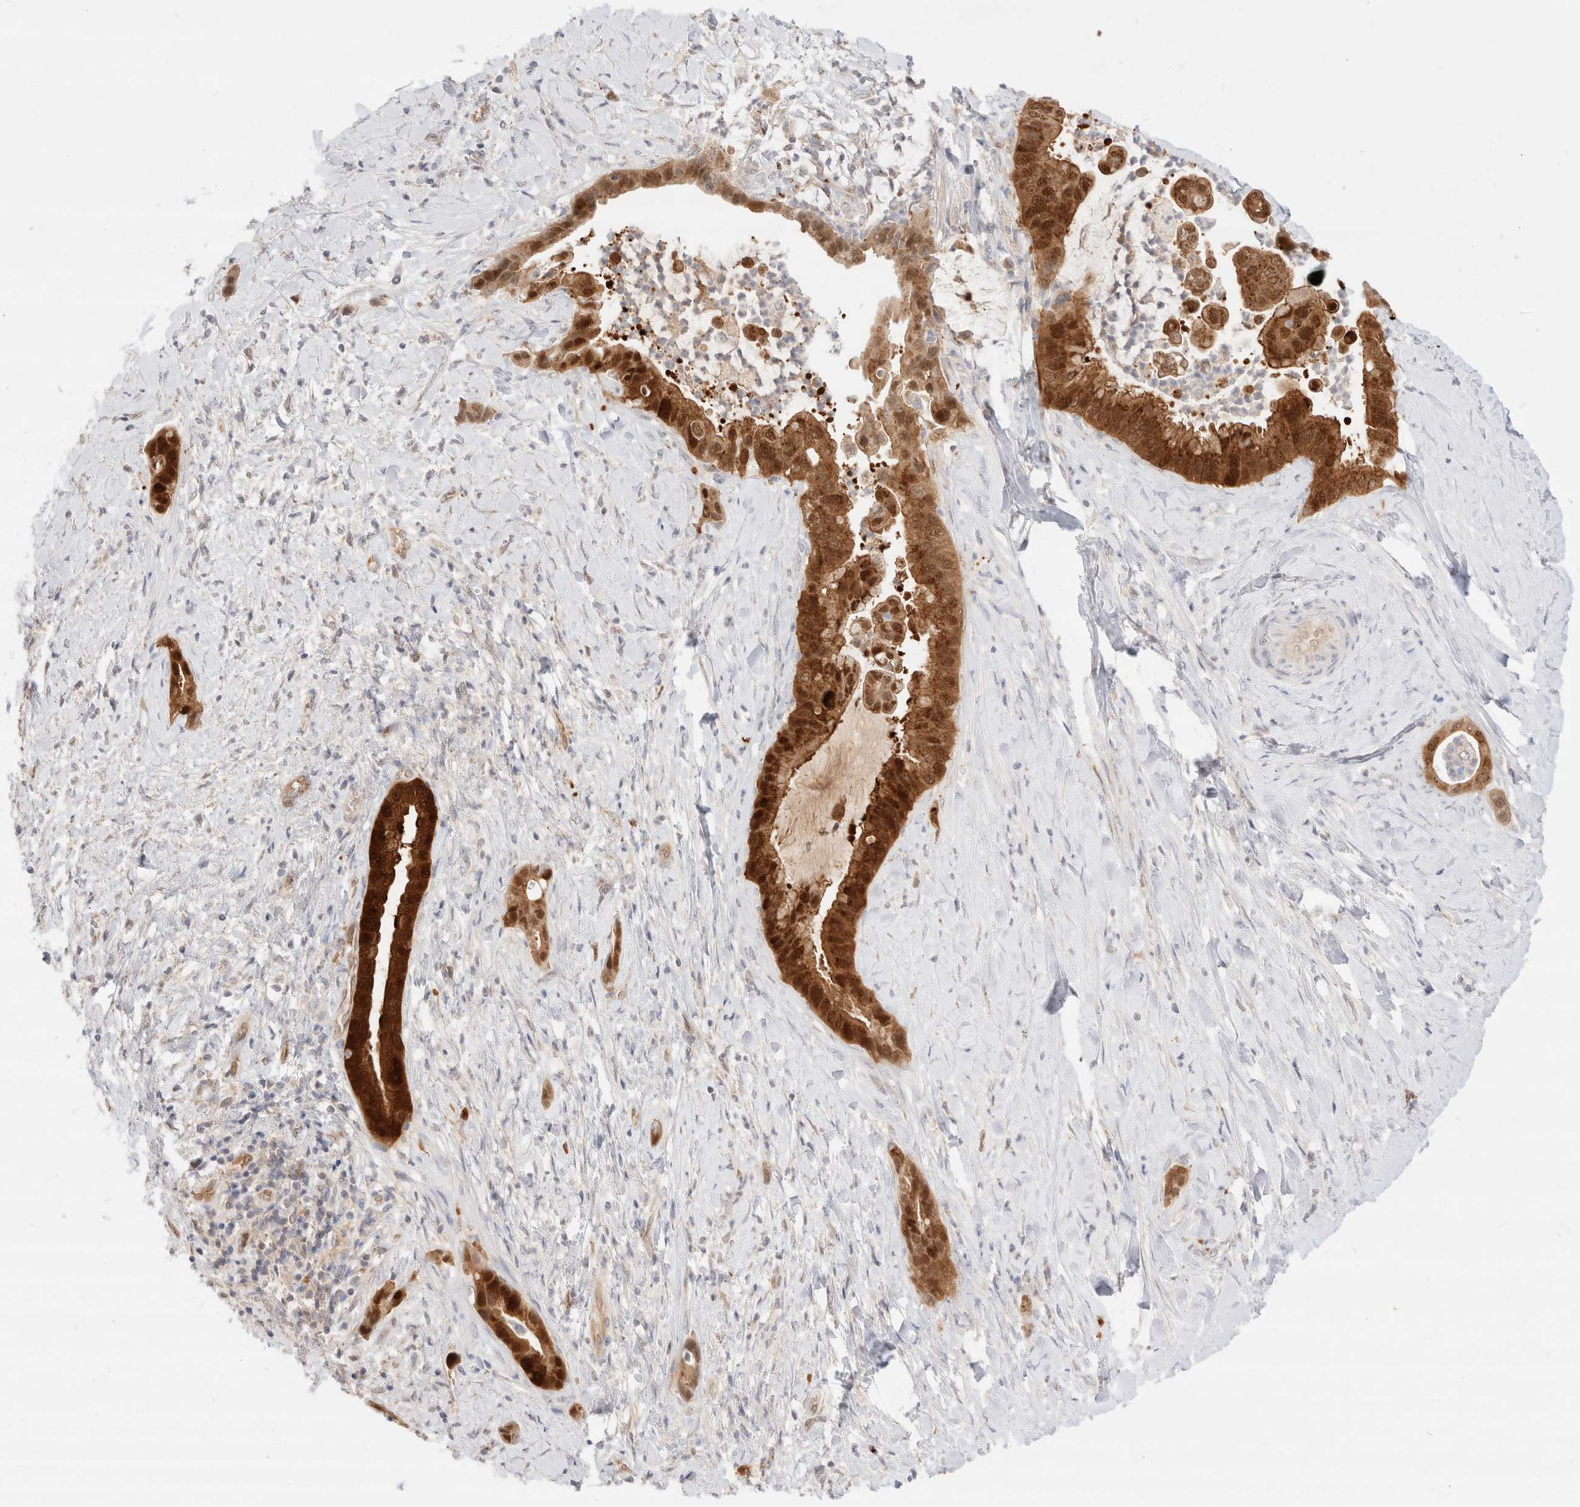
{"staining": {"intensity": "strong", "quantity": ">75%", "location": "cytoplasmic/membranous,nuclear"}, "tissue": "liver cancer", "cell_type": "Tumor cells", "image_type": "cancer", "snomed": [{"axis": "morphology", "description": "Cholangiocarcinoma"}, {"axis": "topography", "description": "Liver"}], "caption": "Immunohistochemistry (IHC) photomicrograph of cholangiocarcinoma (liver) stained for a protein (brown), which shows high levels of strong cytoplasmic/membranous and nuclear positivity in approximately >75% of tumor cells.", "gene": "EFCAB13", "patient": {"sex": "female", "age": 54}}